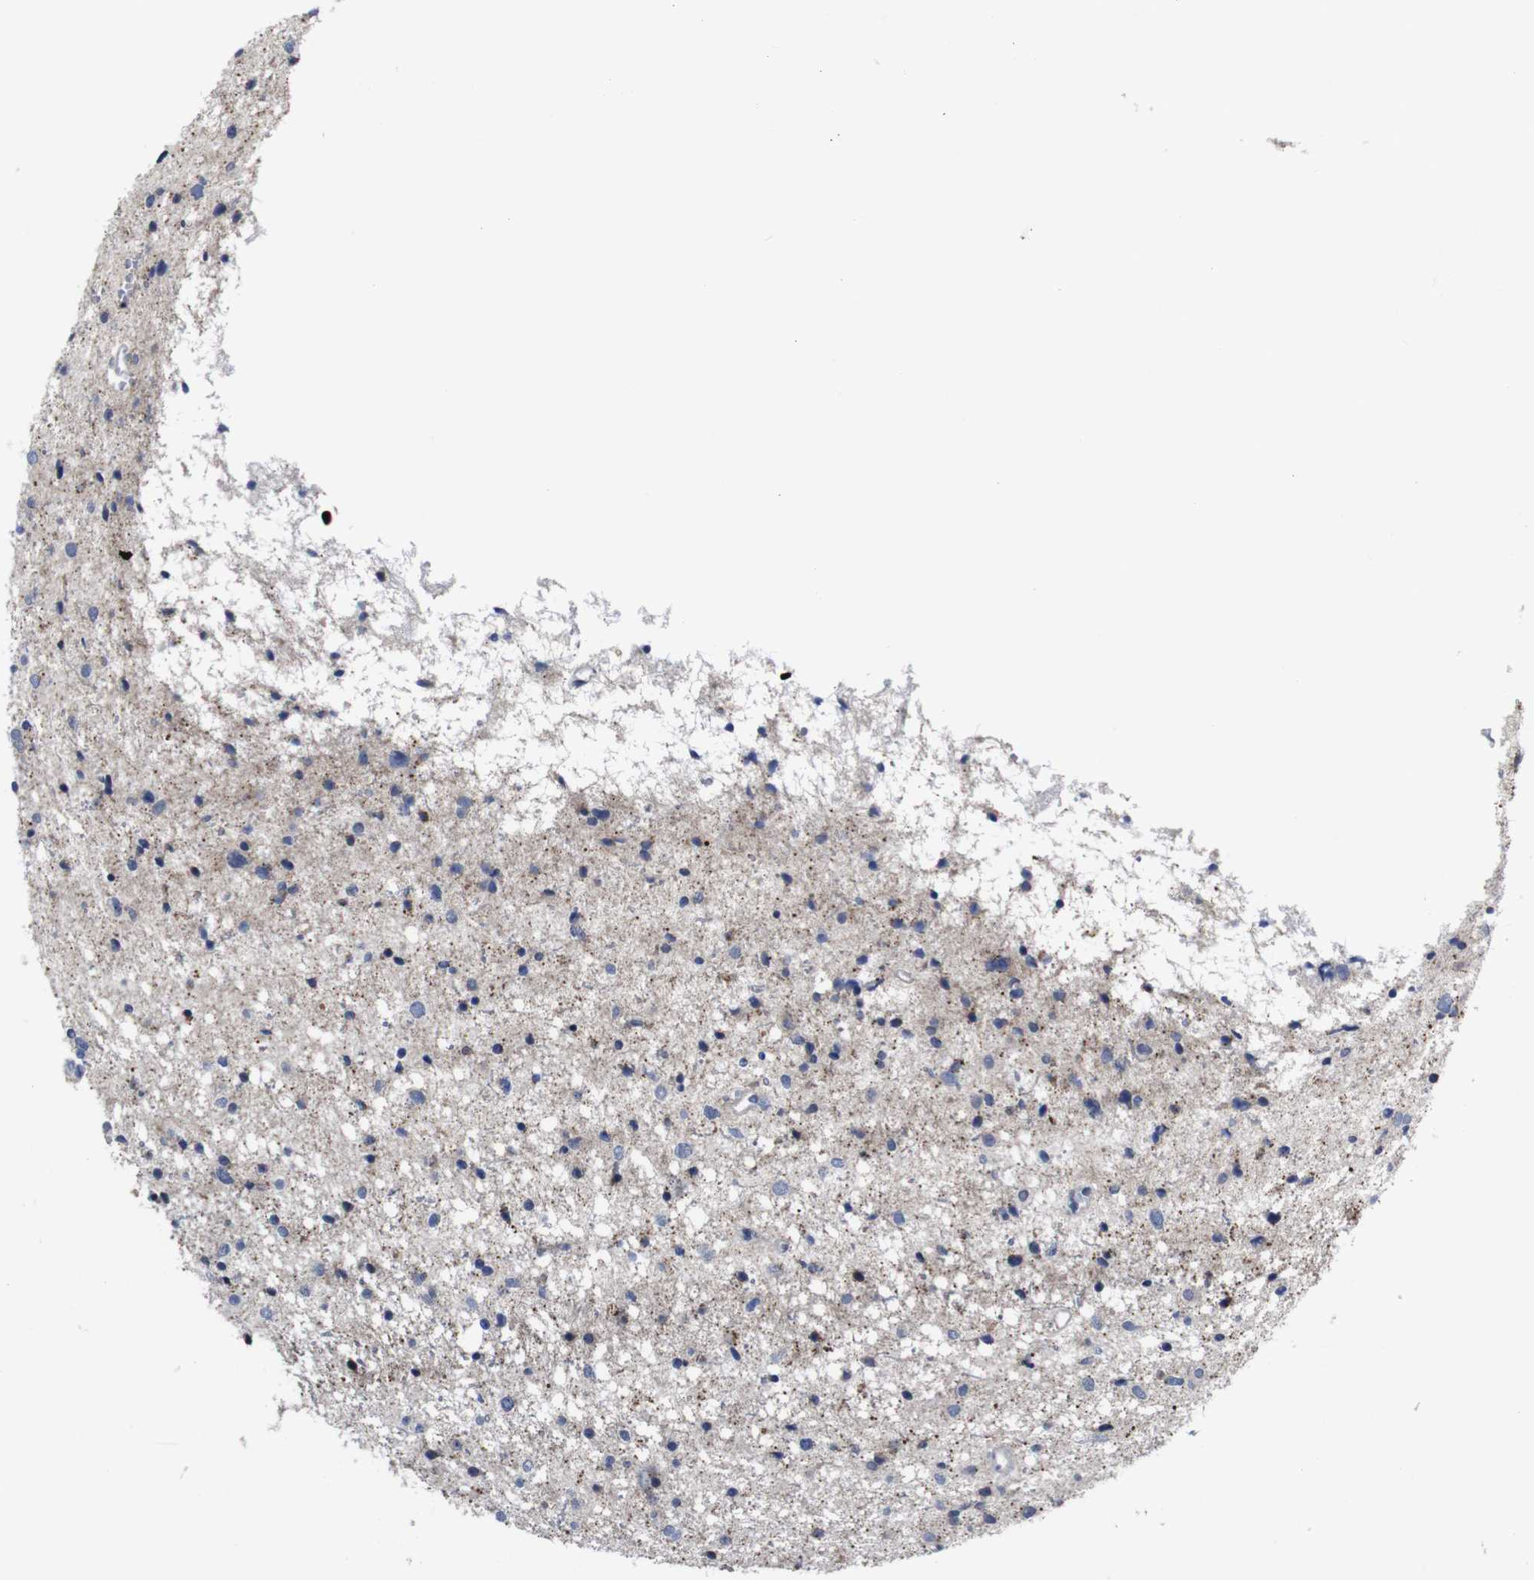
{"staining": {"intensity": "negative", "quantity": "none", "location": "none"}, "tissue": "glioma", "cell_type": "Tumor cells", "image_type": "cancer", "snomed": [{"axis": "morphology", "description": "Glioma, malignant, Low grade"}, {"axis": "topography", "description": "Brain"}], "caption": "Immunohistochemistry (IHC) of low-grade glioma (malignant) shows no expression in tumor cells.", "gene": "SEMA4B", "patient": {"sex": "female", "age": 37}}